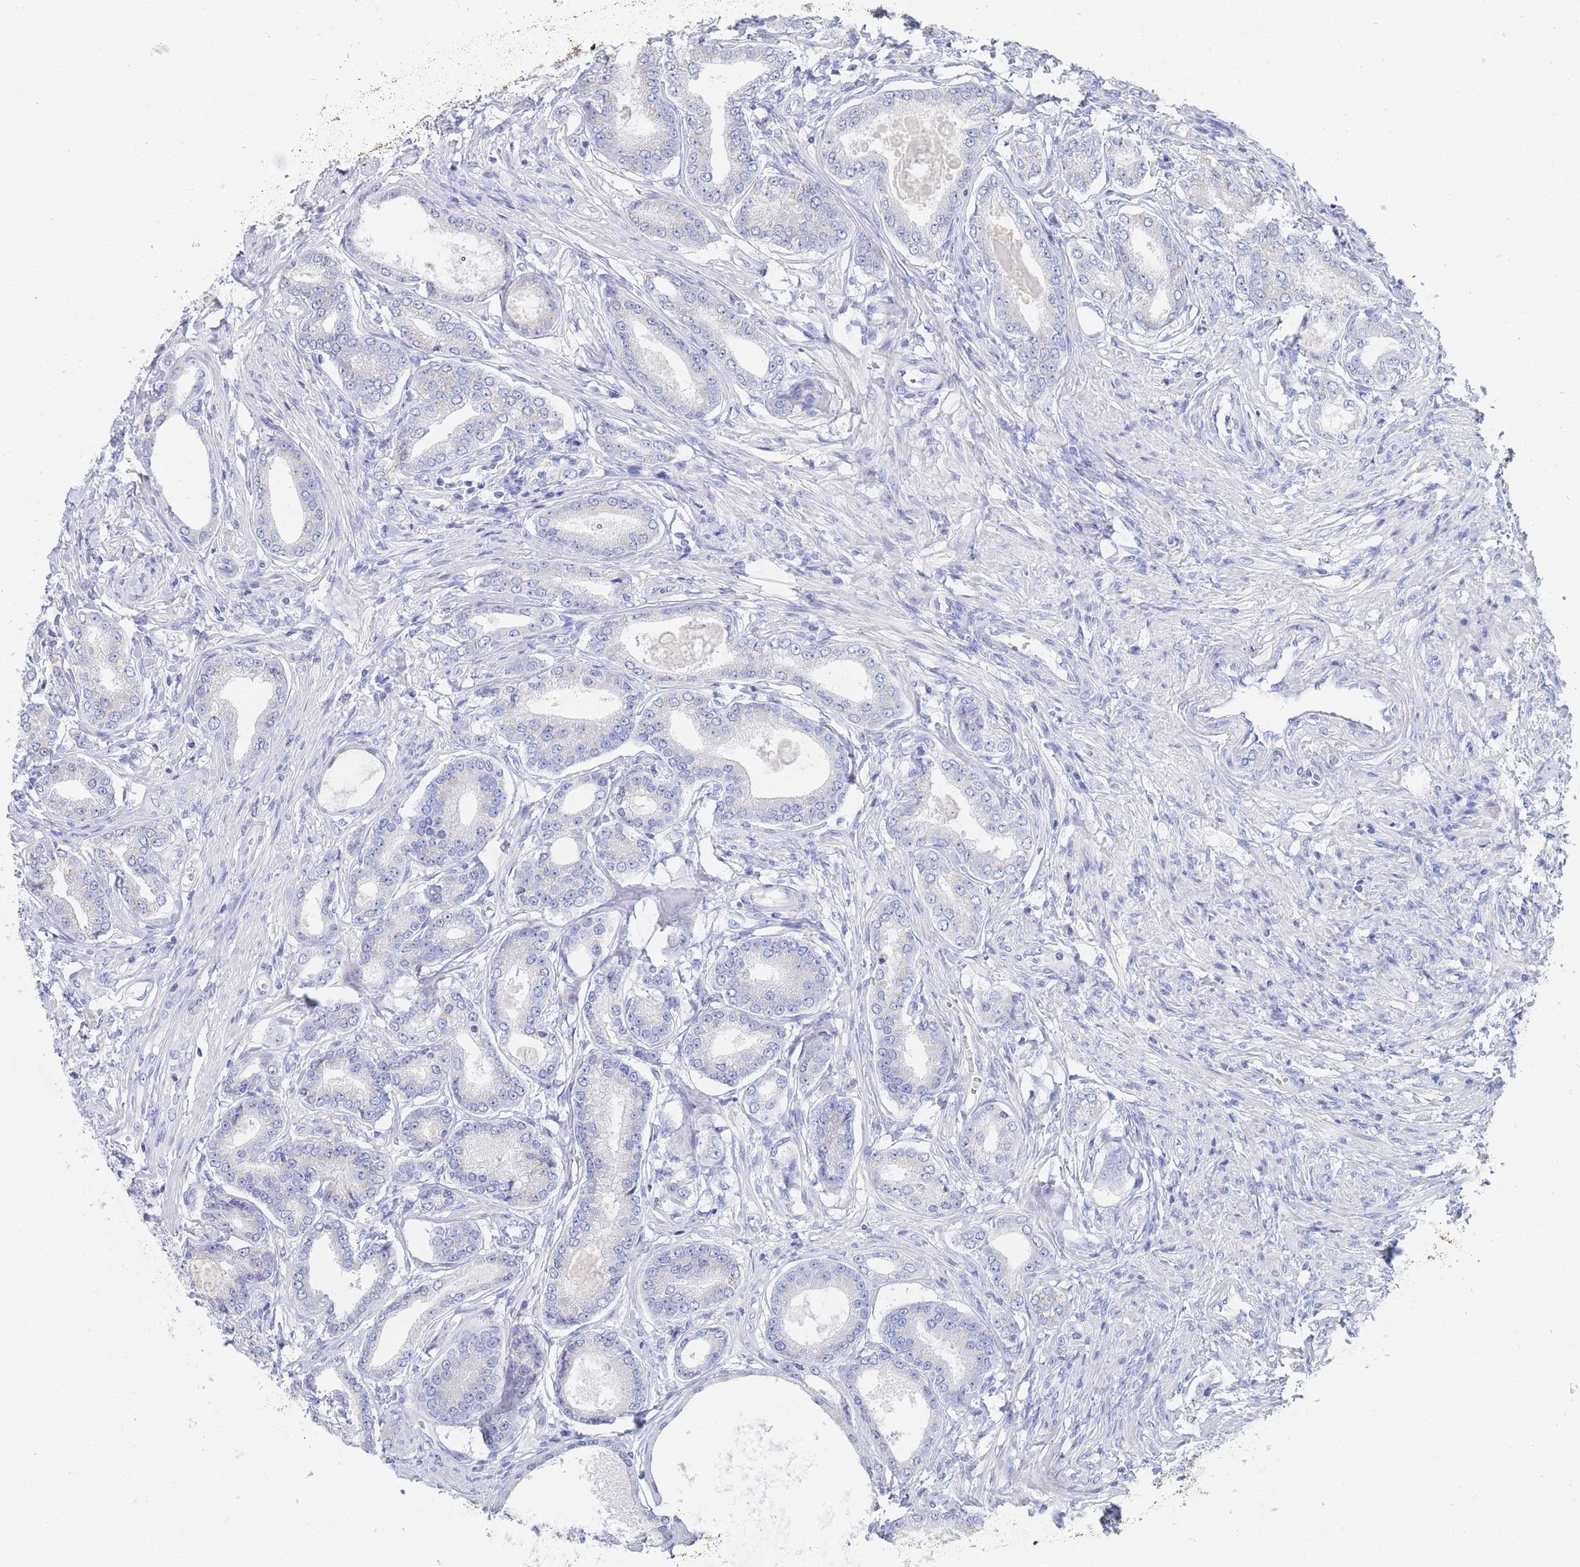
{"staining": {"intensity": "negative", "quantity": "none", "location": "none"}, "tissue": "prostate cancer", "cell_type": "Tumor cells", "image_type": "cancer", "snomed": [{"axis": "morphology", "description": "Adenocarcinoma, High grade"}, {"axis": "topography", "description": "Prostate"}], "caption": "Tumor cells show no significant positivity in prostate cancer (adenocarcinoma (high-grade)).", "gene": "SLC25A35", "patient": {"sex": "male", "age": 69}}